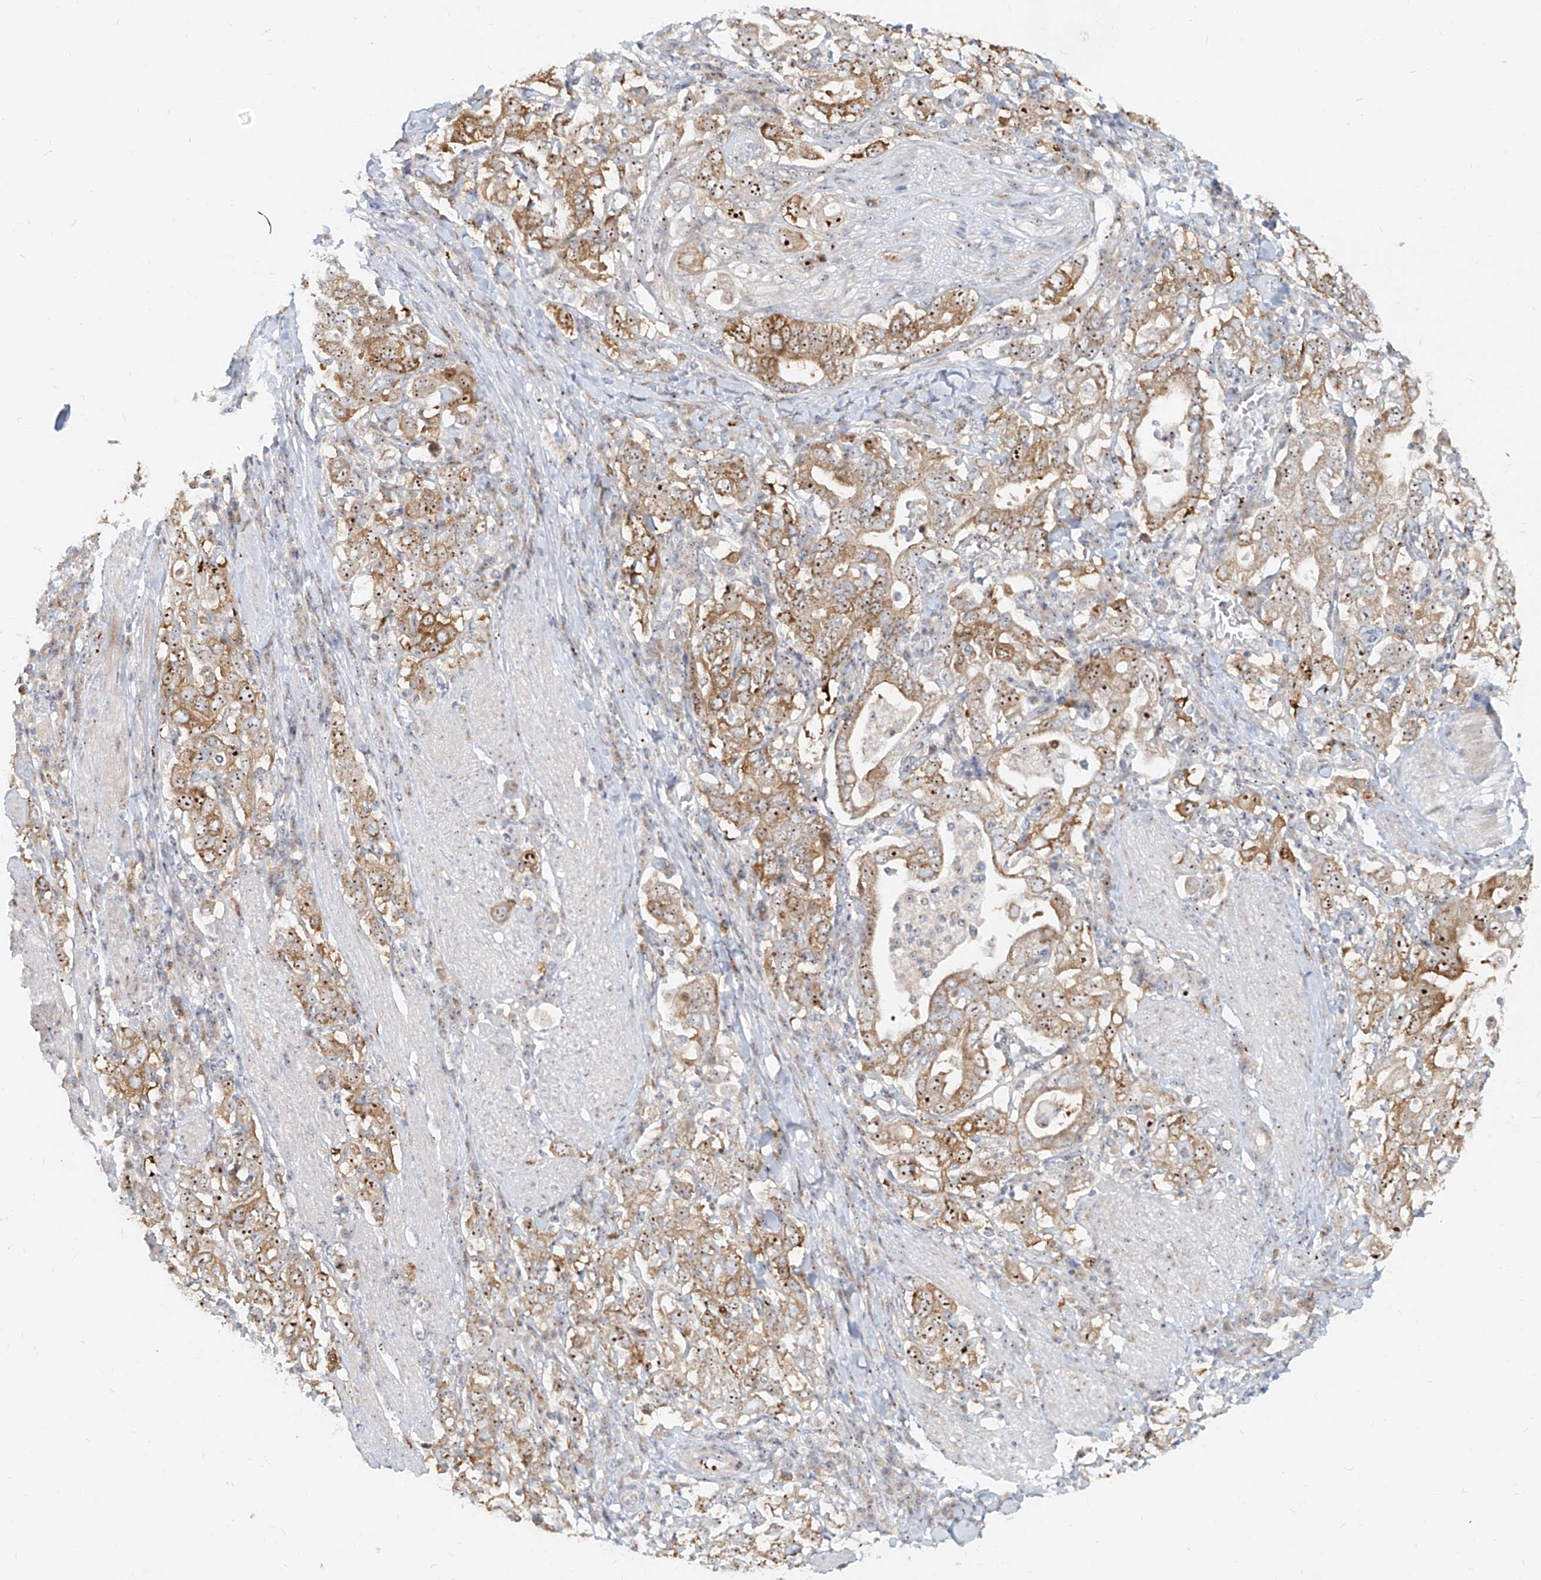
{"staining": {"intensity": "moderate", "quantity": ">75%", "location": "cytoplasmic/membranous,nuclear"}, "tissue": "stomach cancer", "cell_type": "Tumor cells", "image_type": "cancer", "snomed": [{"axis": "morphology", "description": "Adenocarcinoma, NOS"}, {"axis": "topography", "description": "Stomach, upper"}], "caption": "A histopathology image of stomach cancer stained for a protein displays moderate cytoplasmic/membranous and nuclear brown staining in tumor cells.", "gene": "BYSL", "patient": {"sex": "male", "age": 62}}